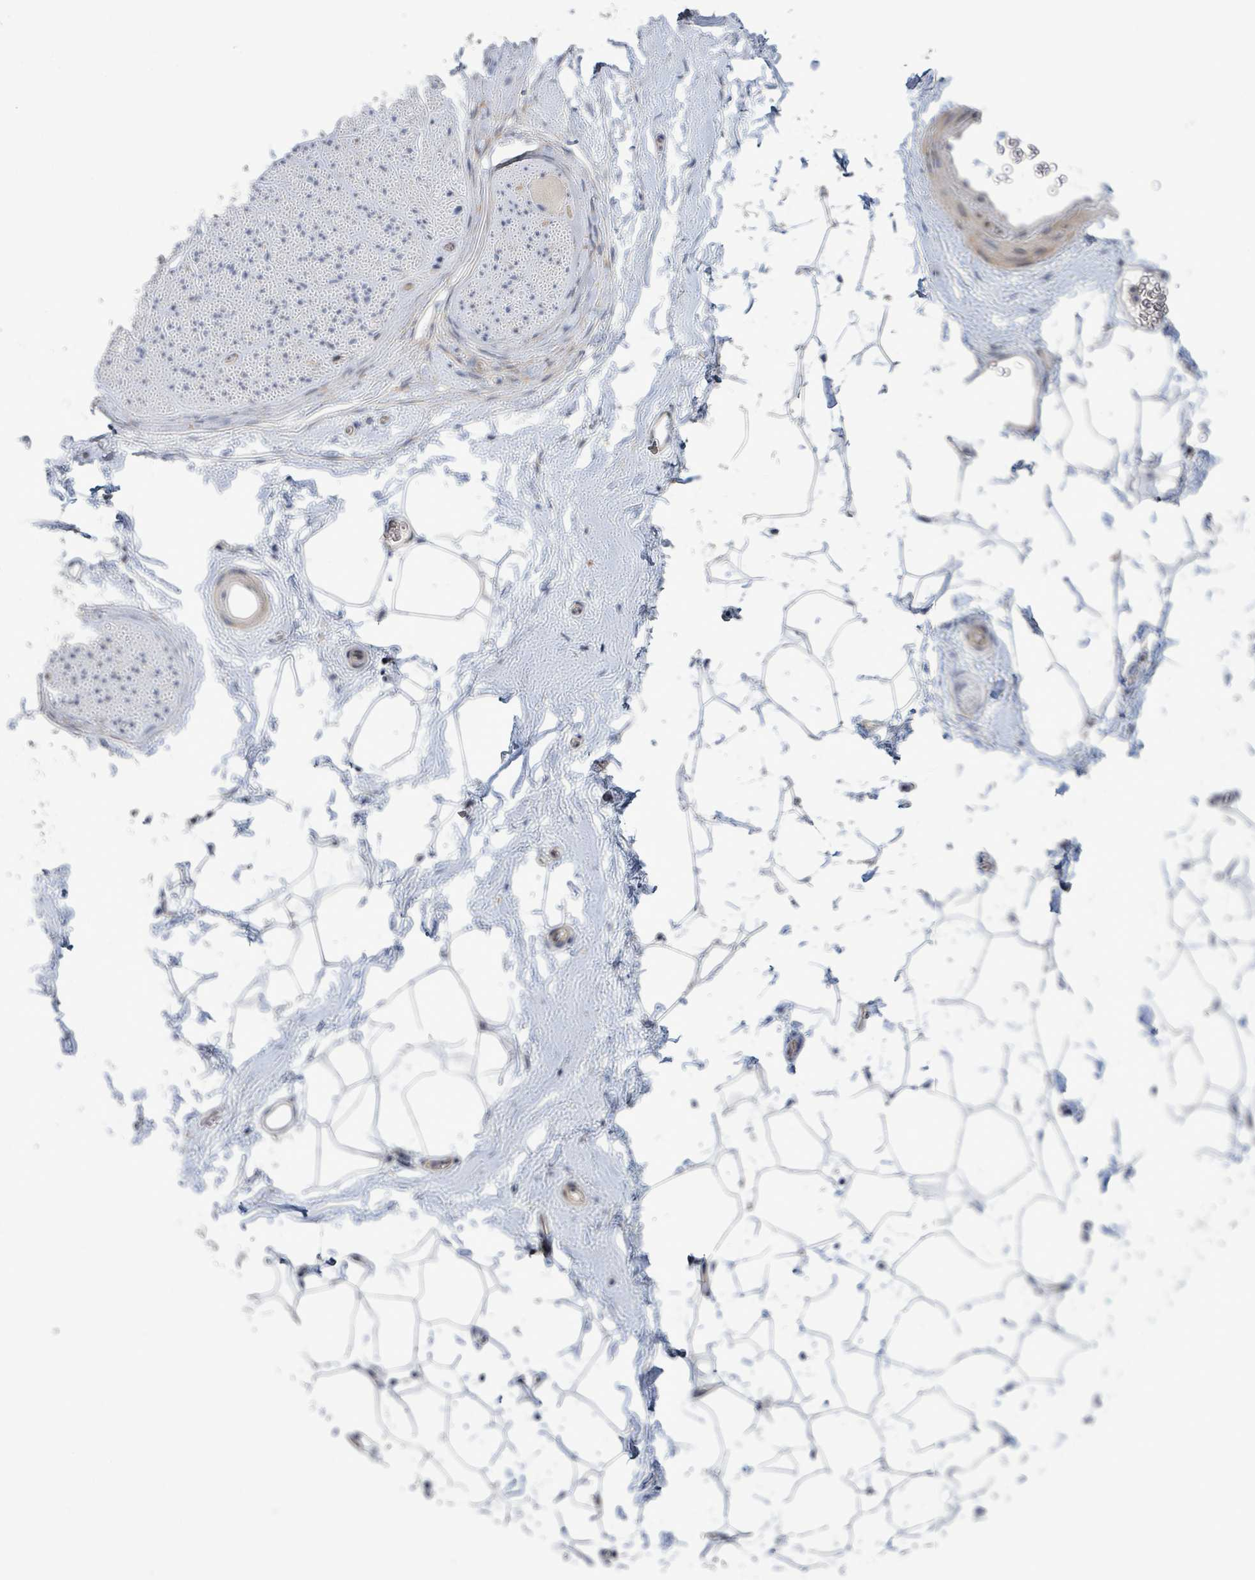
{"staining": {"intensity": "negative", "quantity": "none", "location": "none"}, "tissue": "adipose tissue", "cell_type": "Adipocytes", "image_type": "normal", "snomed": [{"axis": "morphology", "description": "Normal tissue, NOS"}, {"axis": "morphology", "description": "Adenocarcinoma, High grade"}, {"axis": "topography", "description": "Prostate"}, {"axis": "topography", "description": "Peripheral nerve tissue"}], "caption": "This is an IHC micrograph of unremarkable human adipose tissue. There is no staining in adipocytes.", "gene": "LILRA4", "patient": {"sex": "male", "age": 68}}